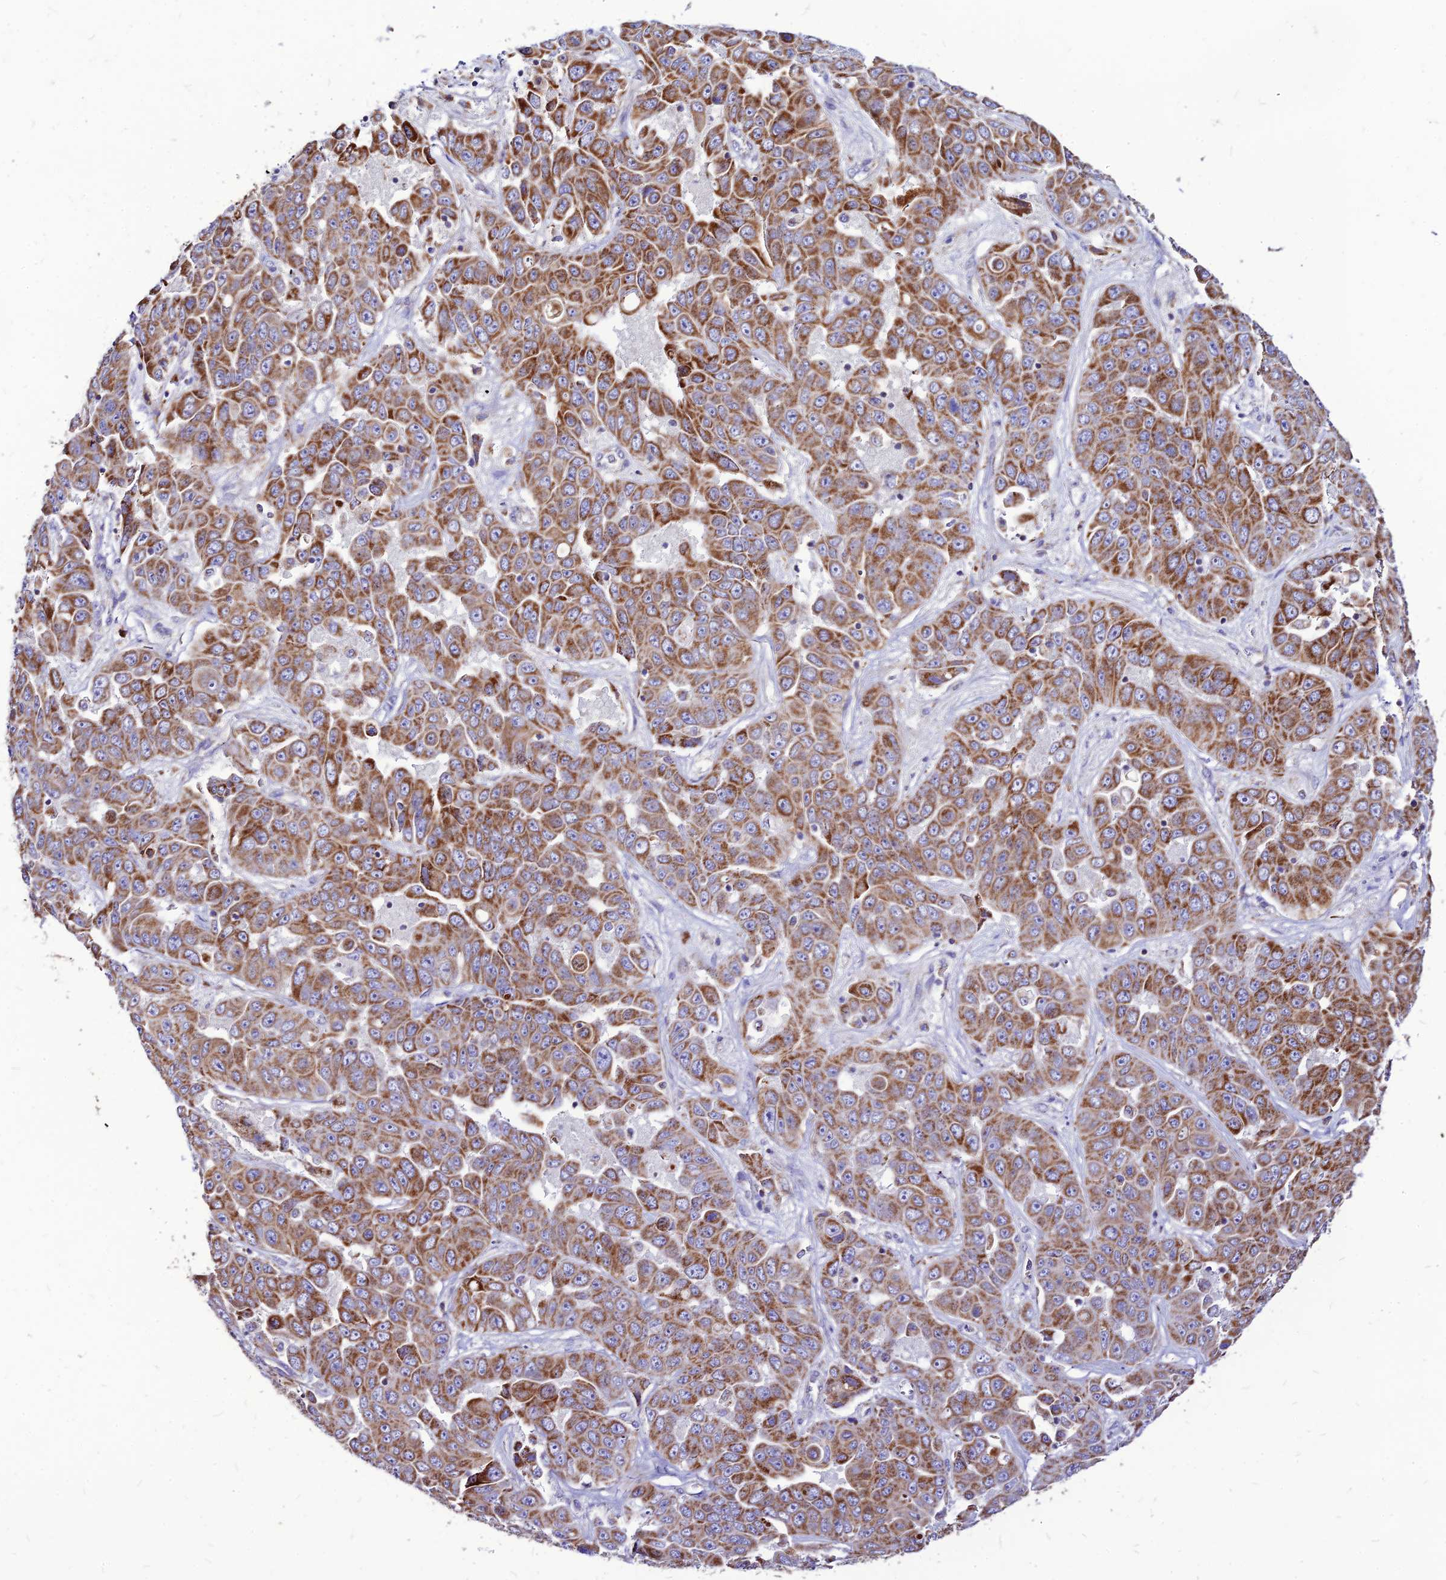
{"staining": {"intensity": "strong", "quantity": ">75%", "location": "cytoplasmic/membranous"}, "tissue": "liver cancer", "cell_type": "Tumor cells", "image_type": "cancer", "snomed": [{"axis": "morphology", "description": "Cholangiocarcinoma"}, {"axis": "topography", "description": "Liver"}], "caption": "This histopathology image shows immunohistochemistry (IHC) staining of human liver cancer, with high strong cytoplasmic/membranous positivity in about >75% of tumor cells.", "gene": "ECI1", "patient": {"sex": "female", "age": 52}}